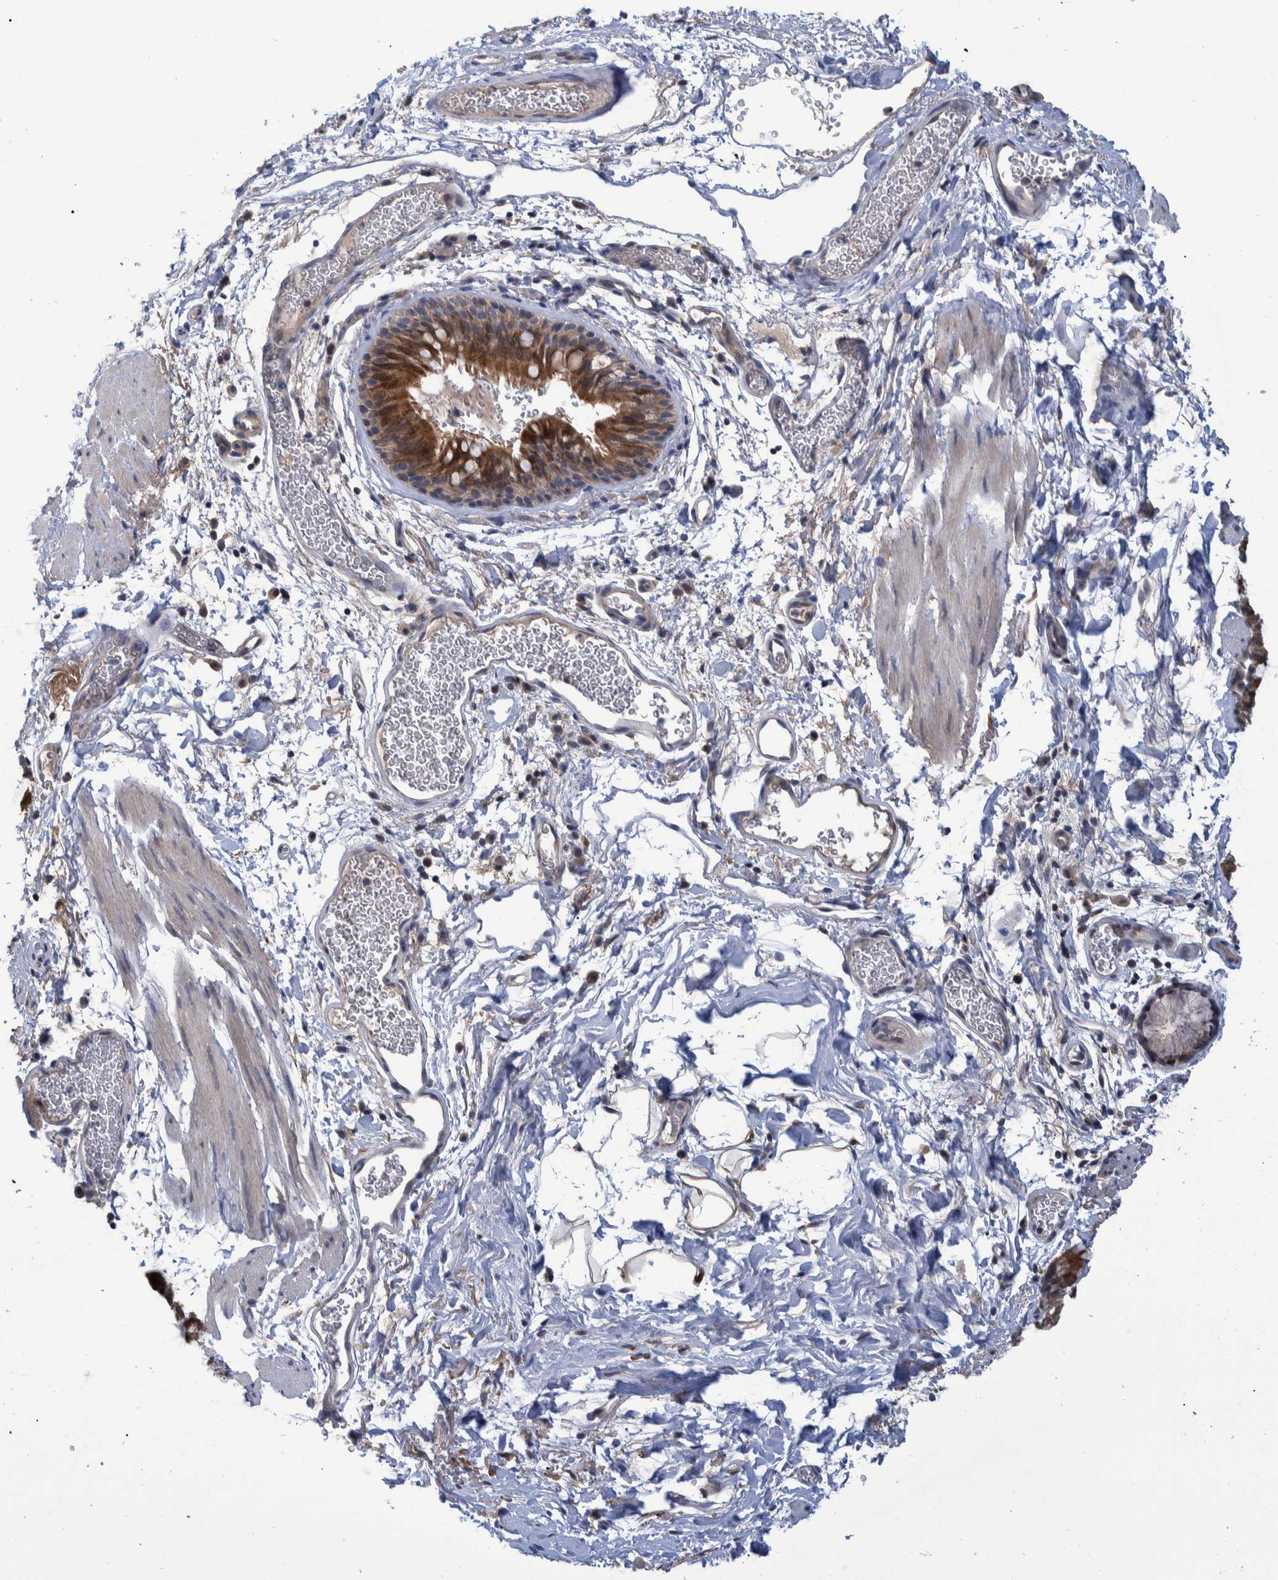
{"staining": {"intensity": "moderate", "quantity": ">75%", "location": "cytoplasmic/membranous"}, "tissue": "bronchus", "cell_type": "Respiratory epithelial cells", "image_type": "normal", "snomed": [{"axis": "morphology", "description": "Normal tissue, NOS"}, {"axis": "topography", "description": "Cartilage tissue"}, {"axis": "topography", "description": "Bronchus"}], "caption": "Moderate cytoplasmic/membranous positivity for a protein is present in approximately >75% of respiratory epithelial cells of benign bronchus using IHC.", "gene": "PCYT2", "patient": {"sex": "female", "age": 53}}